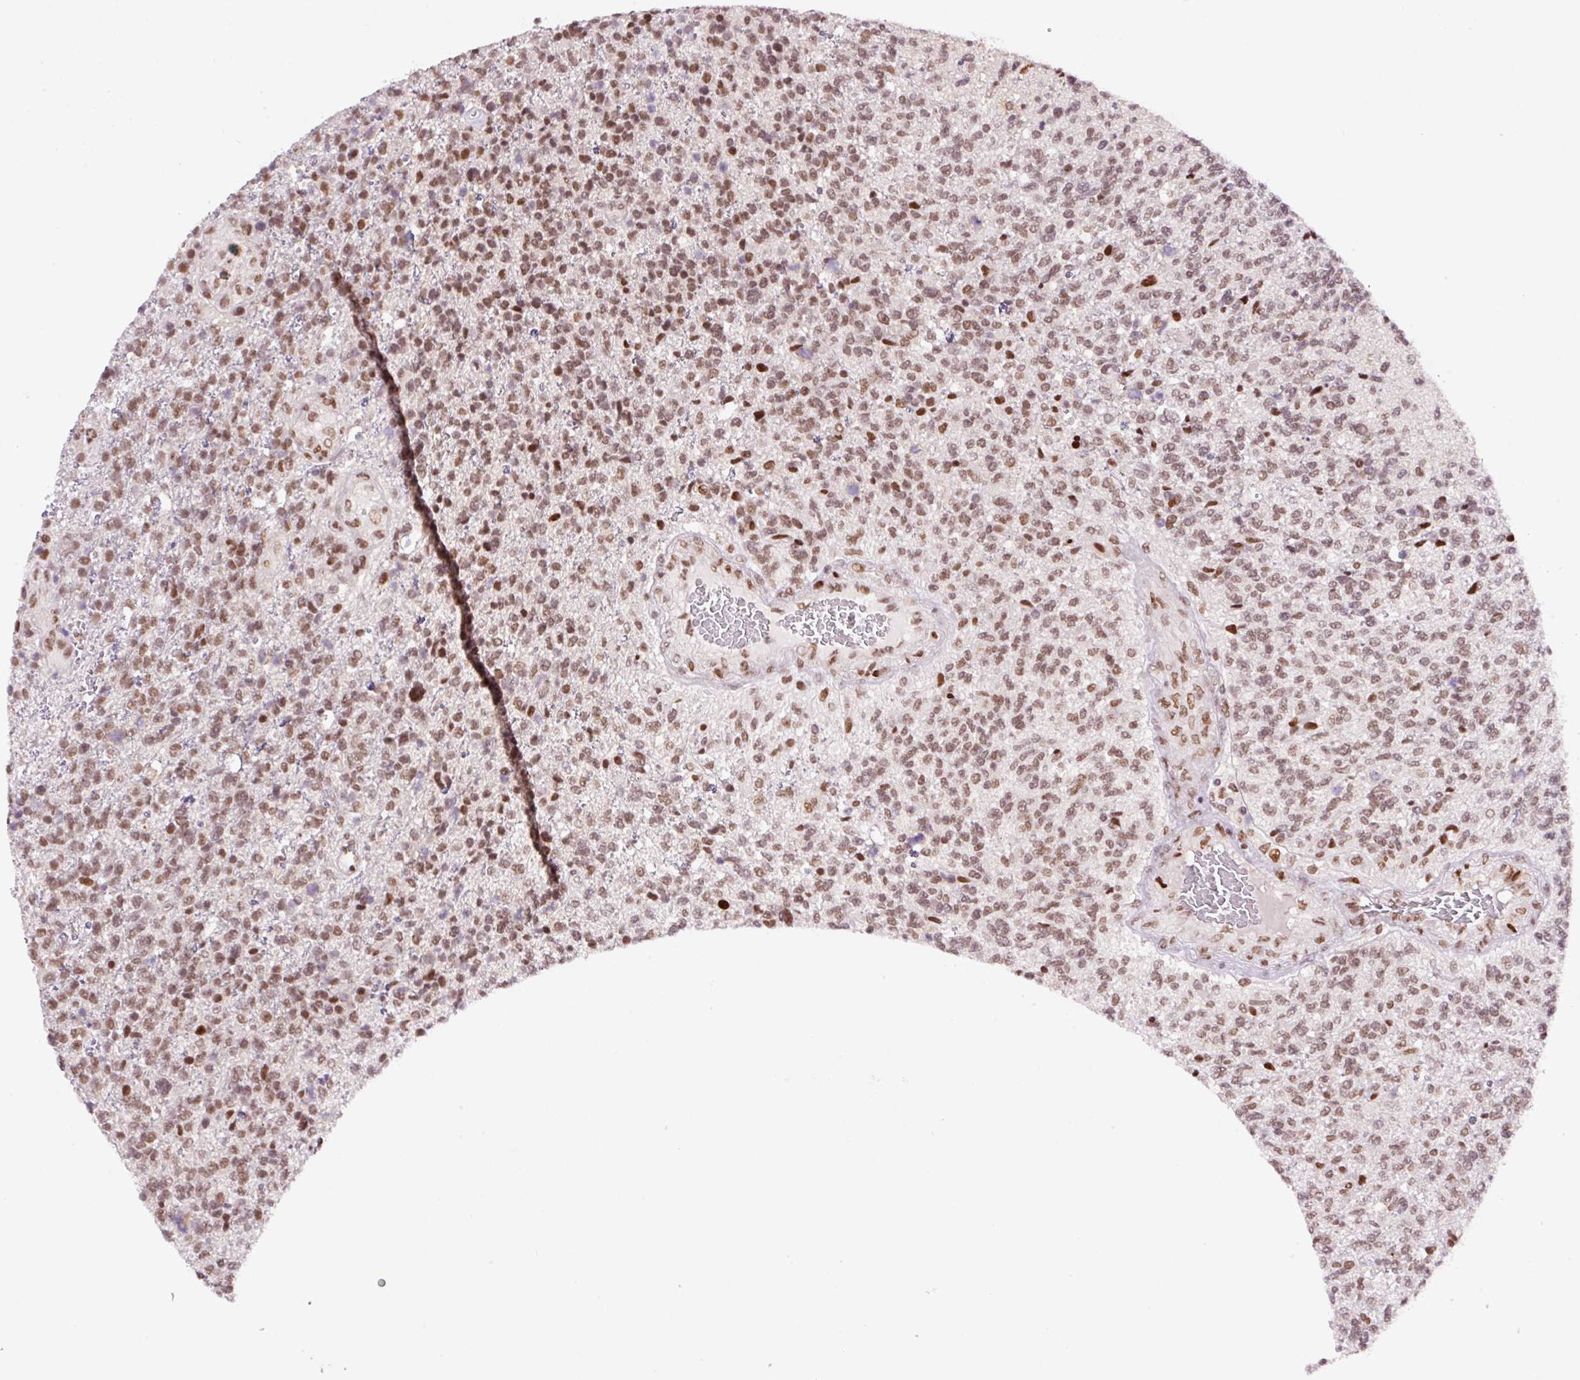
{"staining": {"intensity": "moderate", "quantity": ">75%", "location": "nuclear"}, "tissue": "glioma", "cell_type": "Tumor cells", "image_type": "cancer", "snomed": [{"axis": "morphology", "description": "Glioma, malignant, High grade"}, {"axis": "topography", "description": "Brain"}], "caption": "Human glioma stained with a brown dye displays moderate nuclear positive positivity in about >75% of tumor cells.", "gene": "CCNL2", "patient": {"sex": "male", "age": 56}}